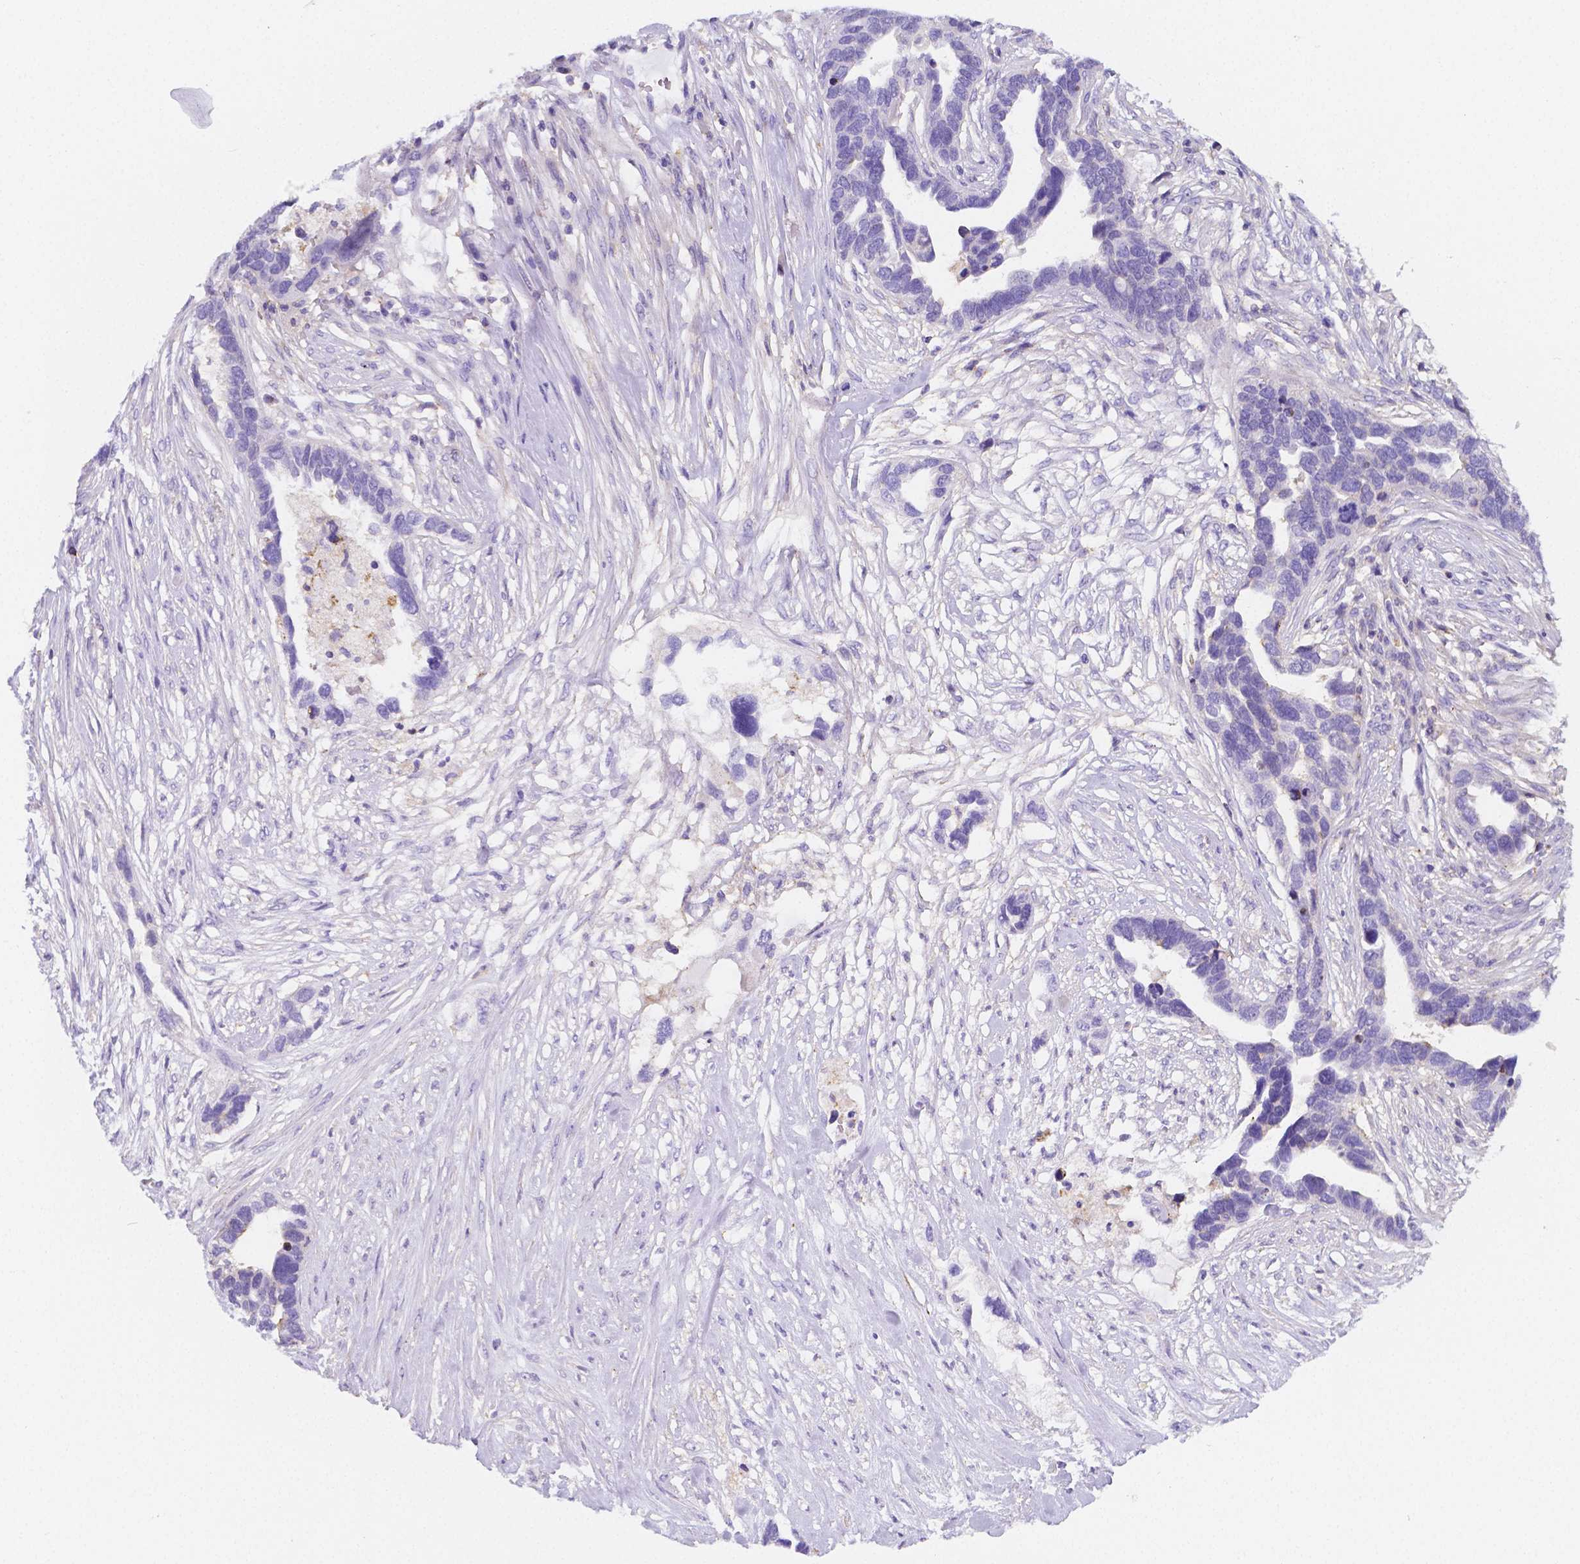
{"staining": {"intensity": "negative", "quantity": "none", "location": "none"}, "tissue": "ovarian cancer", "cell_type": "Tumor cells", "image_type": "cancer", "snomed": [{"axis": "morphology", "description": "Cystadenocarcinoma, serous, NOS"}, {"axis": "topography", "description": "Ovary"}], "caption": "Immunohistochemistry (IHC) photomicrograph of serous cystadenocarcinoma (ovarian) stained for a protein (brown), which reveals no expression in tumor cells.", "gene": "GABRD", "patient": {"sex": "female", "age": 54}}